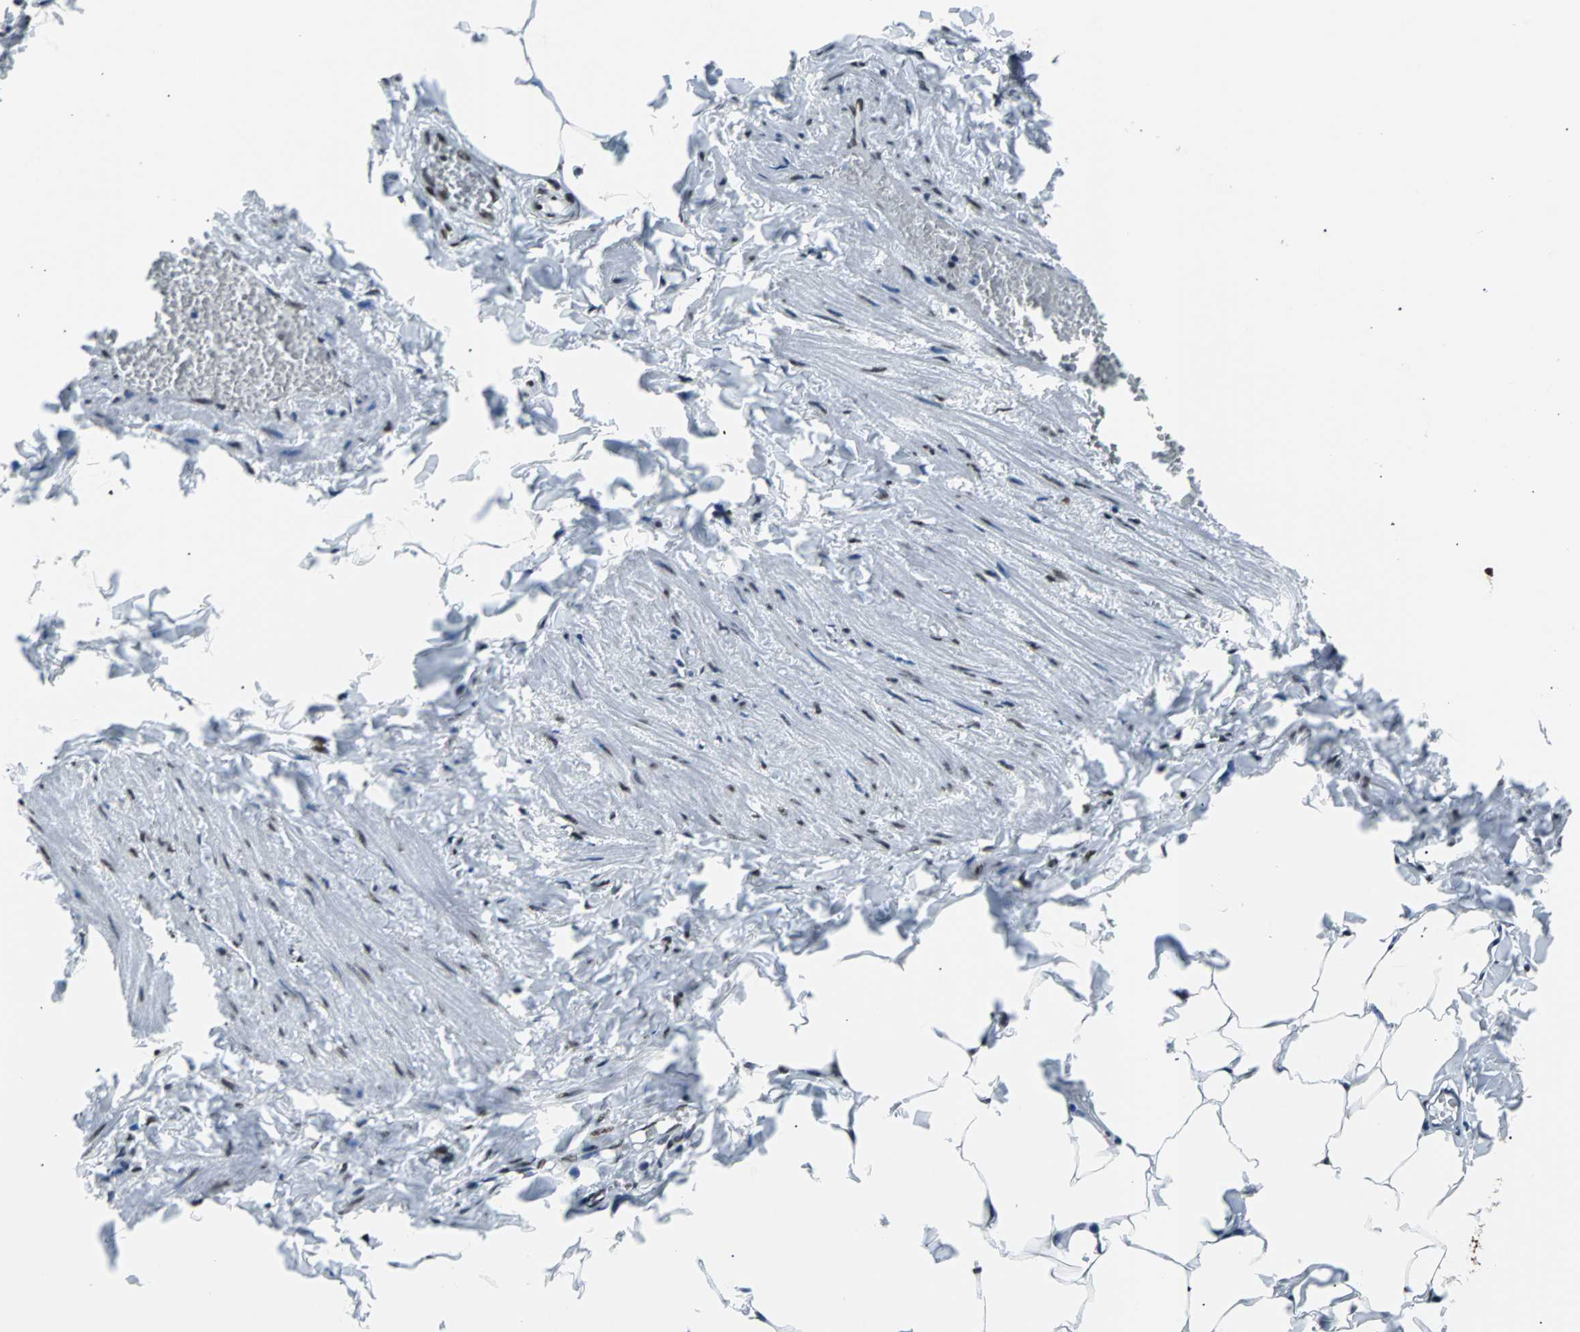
{"staining": {"intensity": "strong", "quantity": ">75%", "location": "nuclear"}, "tissue": "adipose tissue", "cell_type": "Adipocytes", "image_type": "normal", "snomed": [{"axis": "morphology", "description": "Normal tissue, NOS"}, {"axis": "topography", "description": "Vascular tissue"}], "caption": "The micrograph shows staining of benign adipose tissue, revealing strong nuclear protein positivity (brown color) within adipocytes. (Brightfield microscopy of DAB IHC at high magnification).", "gene": "FUBP1", "patient": {"sex": "male", "age": 41}}